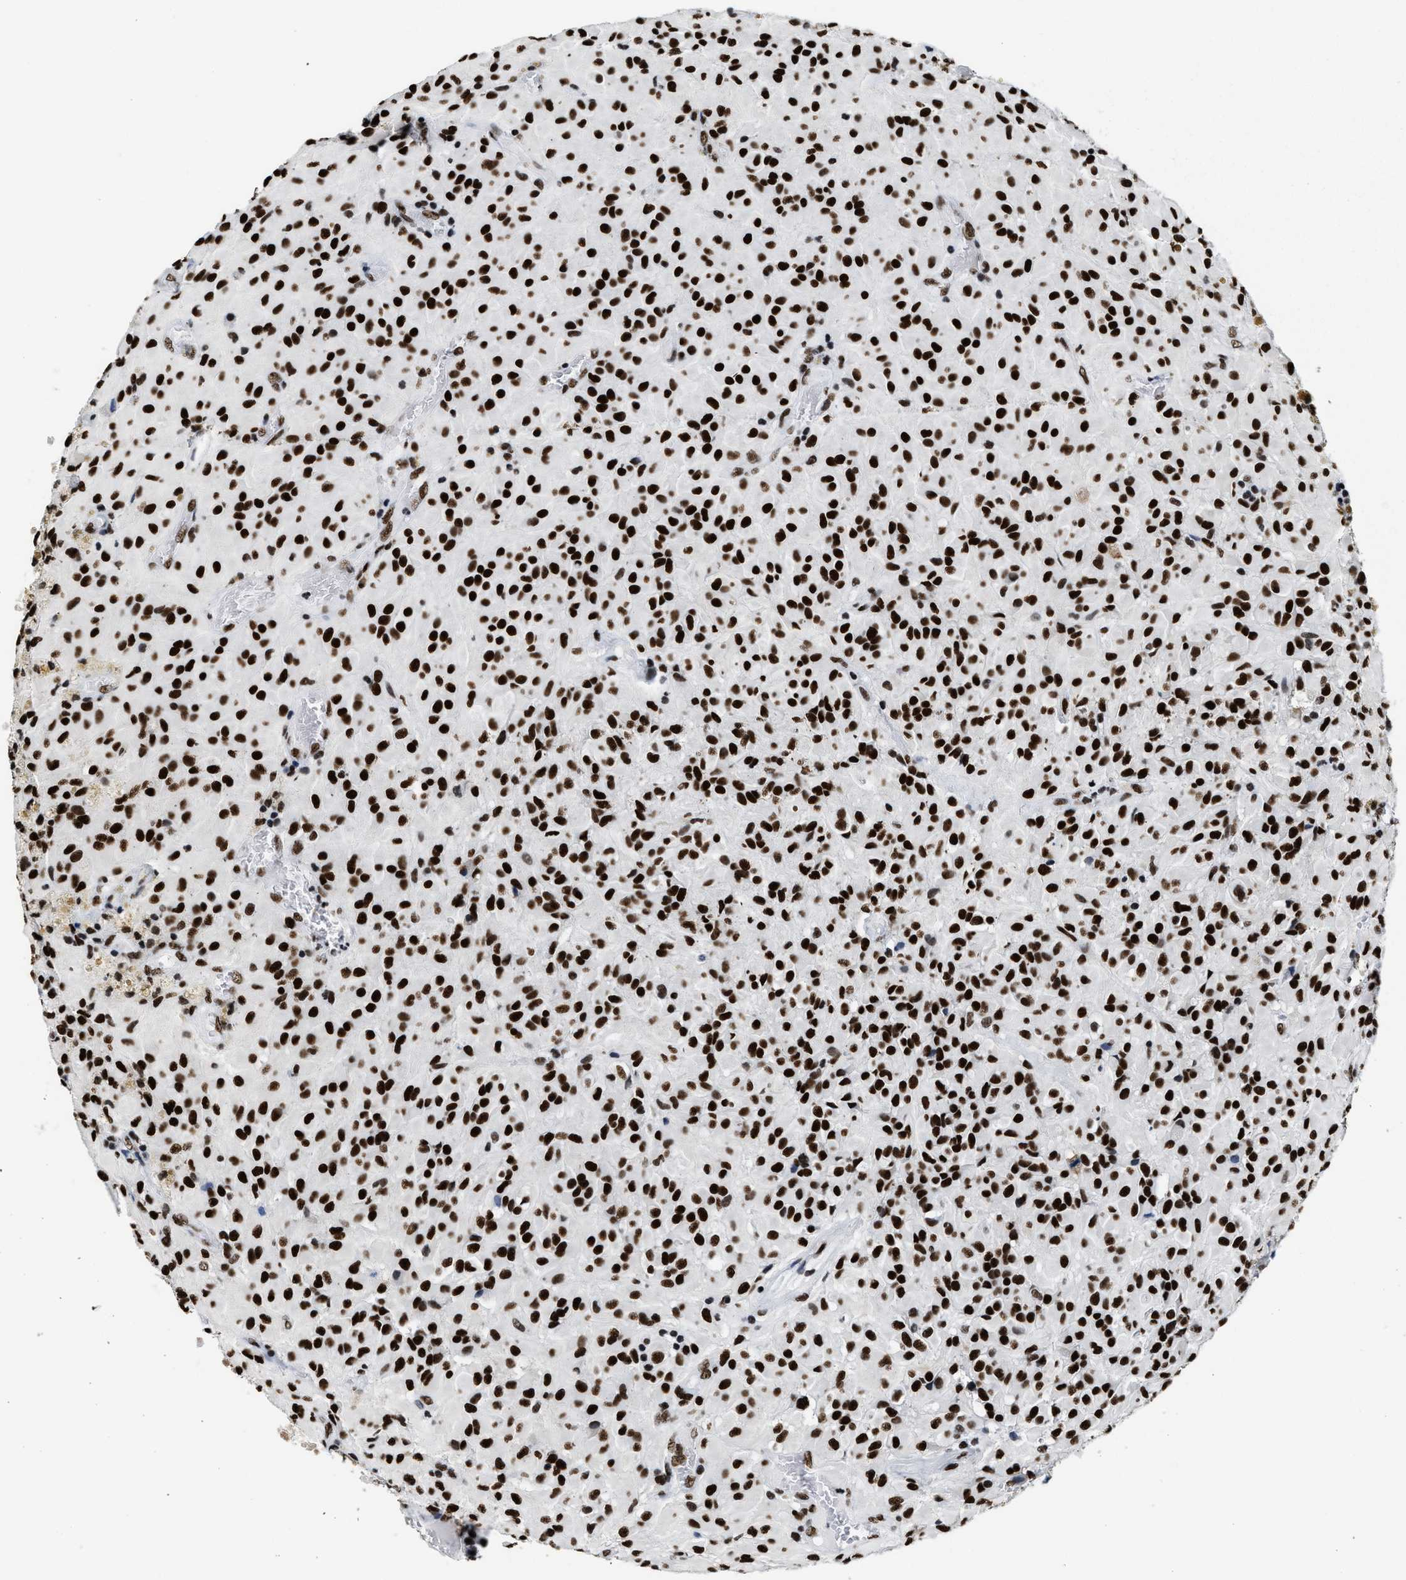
{"staining": {"intensity": "strong", "quantity": ">75%", "location": "nuclear"}, "tissue": "glioma", "cell_type": "Tumor cells", "image_type": "cancer", "snomed": [{"axis": "morphology", "description": "Glioma, malignant, High grade"}, {"axis": "topography", "description": "Brain"}], "caption": "A histopathology image of human malignant high-grade glioma stained for a protein demonstrates strong nuclear brown staining in tumor cells. (IHC, brightfield microscopy, high magnification).", "gene": "SMARCC2", "patient": {"sex": "female", "age": 59}}